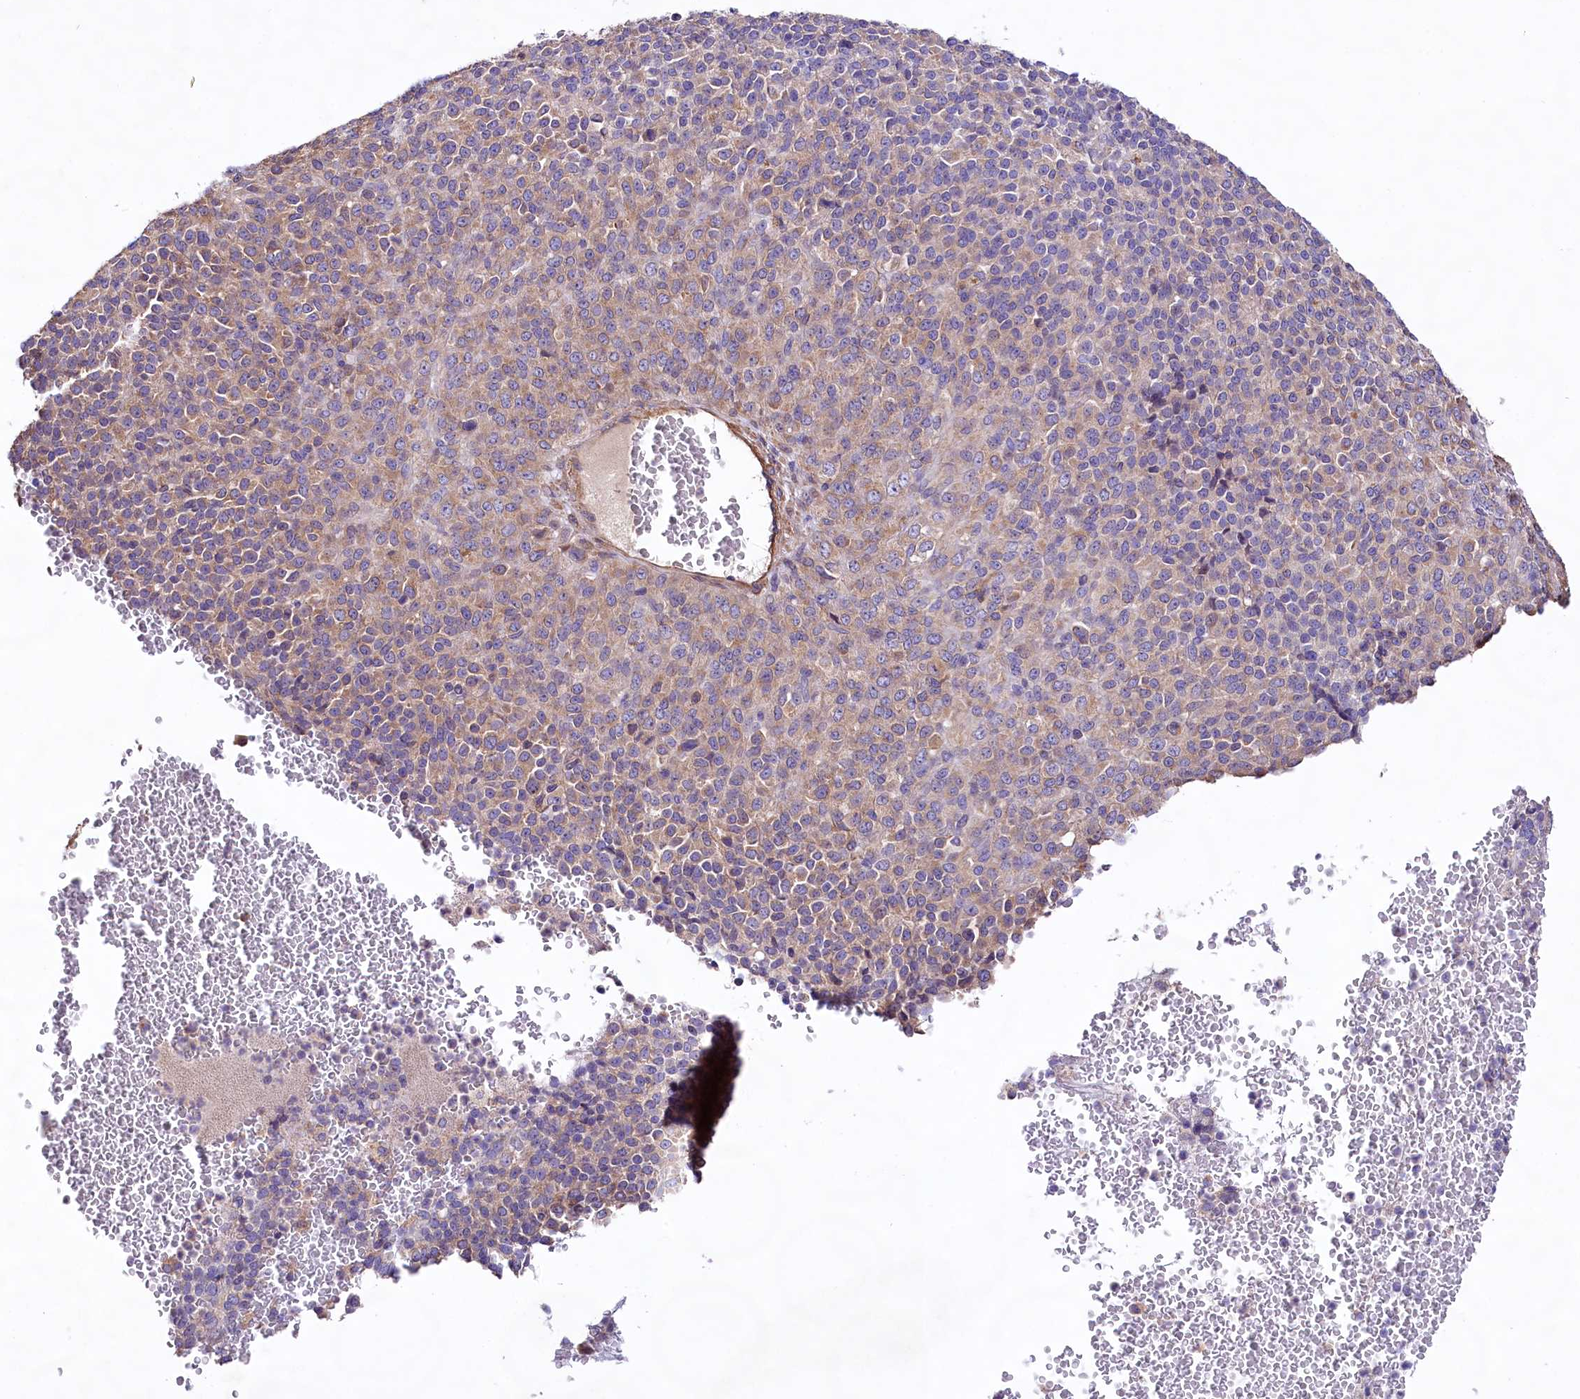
{"staining": {"intensity": "weak", "quantity": "25%-75%", "location": "cytoplasmic/membranous"}, "tissue": "melanoma", "cell_type": "Tumor cells", "image_type": "cancer", "snomed": [{"axis": "morphology", "description": "Malignant melanoma, Metastatic site"}, {"axis": "topography", "description": "Brain"}], "caption": "This is a micrograph of immunohistochemistry staining of malignant melanoma (metastatic site), which shows weak expression in the cytoplasmic/membranous of tumor cells.", "gene": "VPS11", "patient": {"sex": "female", "age": 56}}